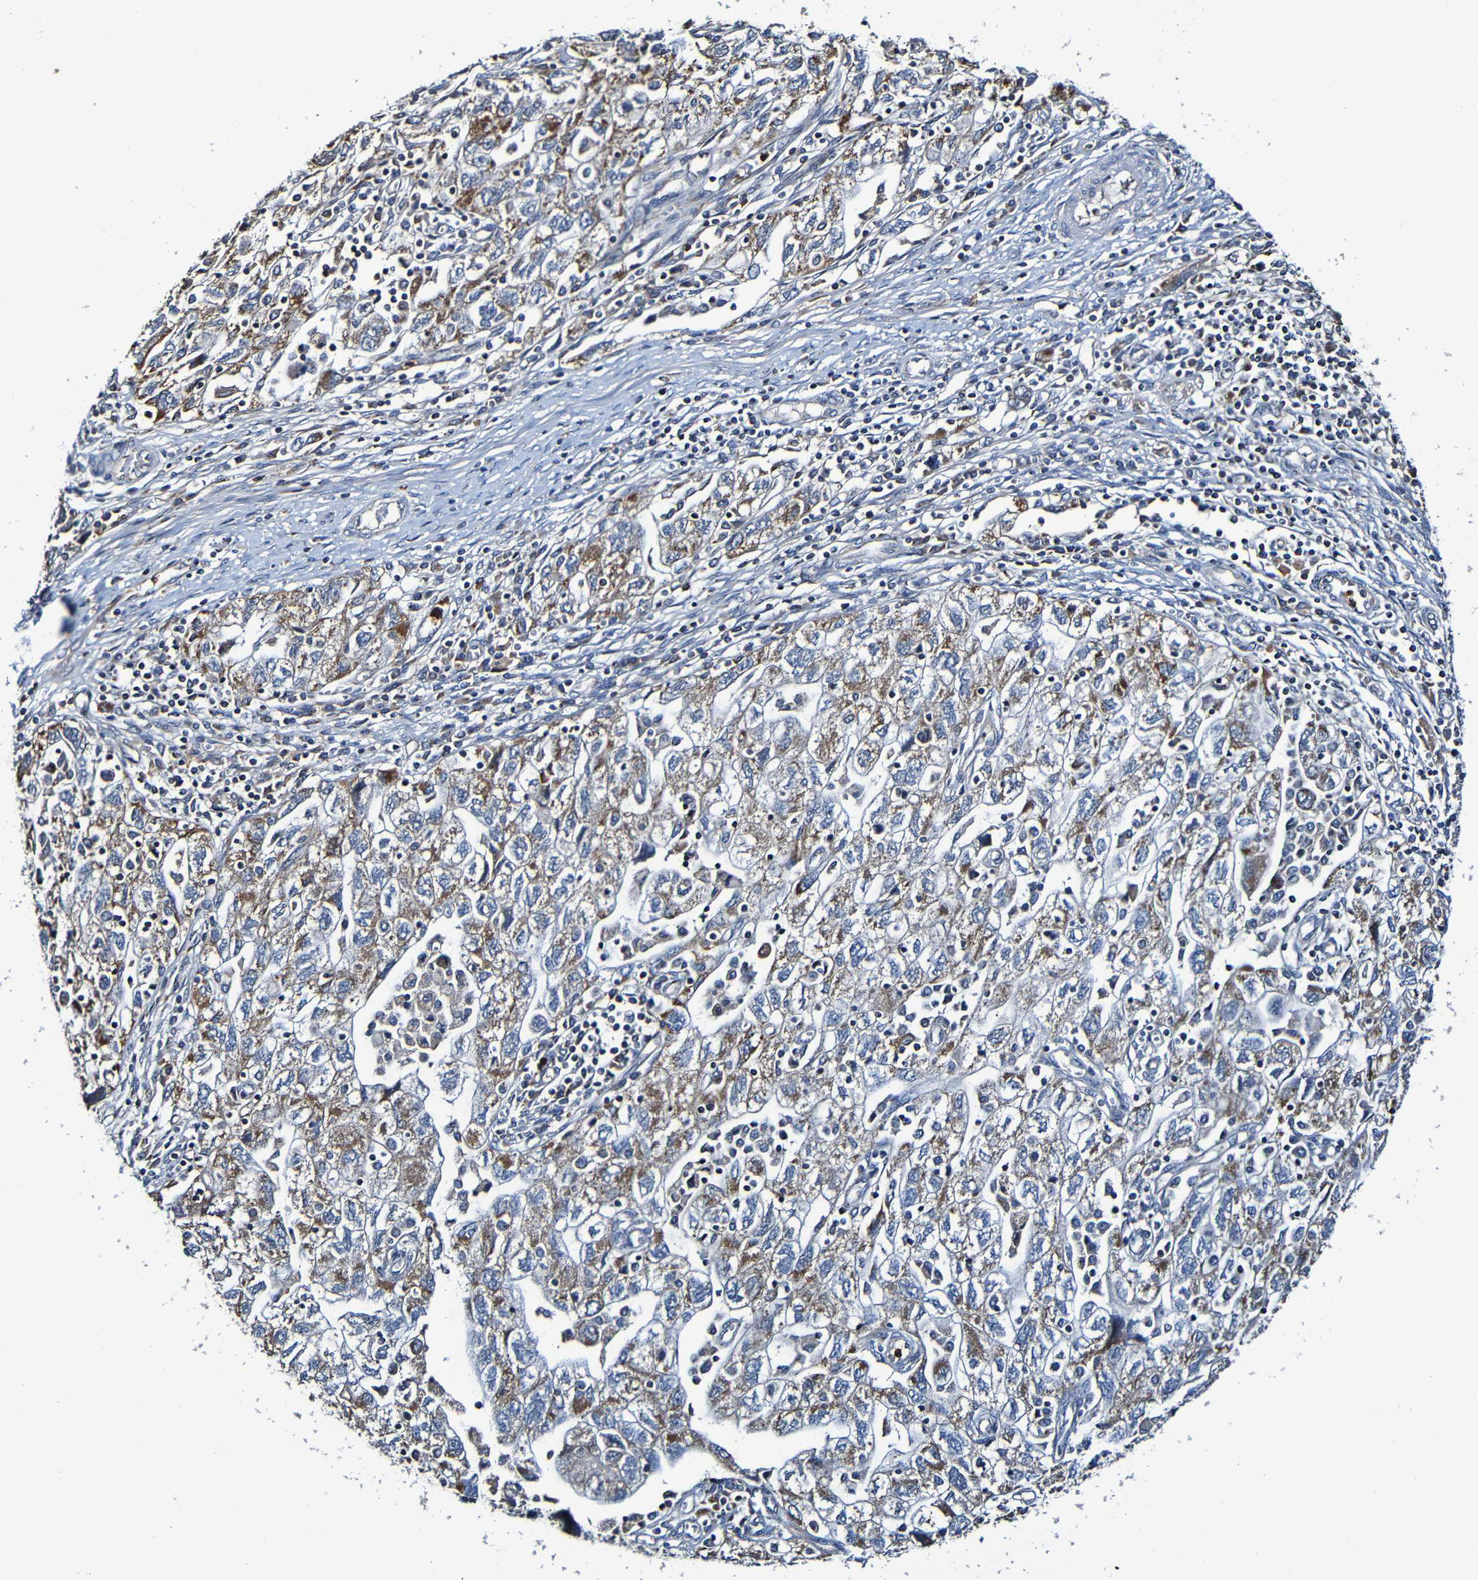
{"staining": {"intensity": "moderate", "quantity": "25%-75%", "location": "cytoplasmic/membranous"}, "tissue": "ovarian cancer", "cell_type": "Tumor cells", "image_type": "cancer", "snomed": [{"axis": "morphology", "description": "Carcinoma, NOS"}, {"axis": "morphology", "description": "Cystadenocarcinoma, serous, NOS"}, {"axis": "topography", "description": "Ovary"}], "caption": "This image exhibits immunohistochemistry staining of human serous cystadenocarcinoma (ovarian), with medium moderate cytoplasmic/membranous positivity in approximately 25%-75% of tumor cells.", "gene": "ADAM15", "patient": {"sex": "female", "age": 69}}